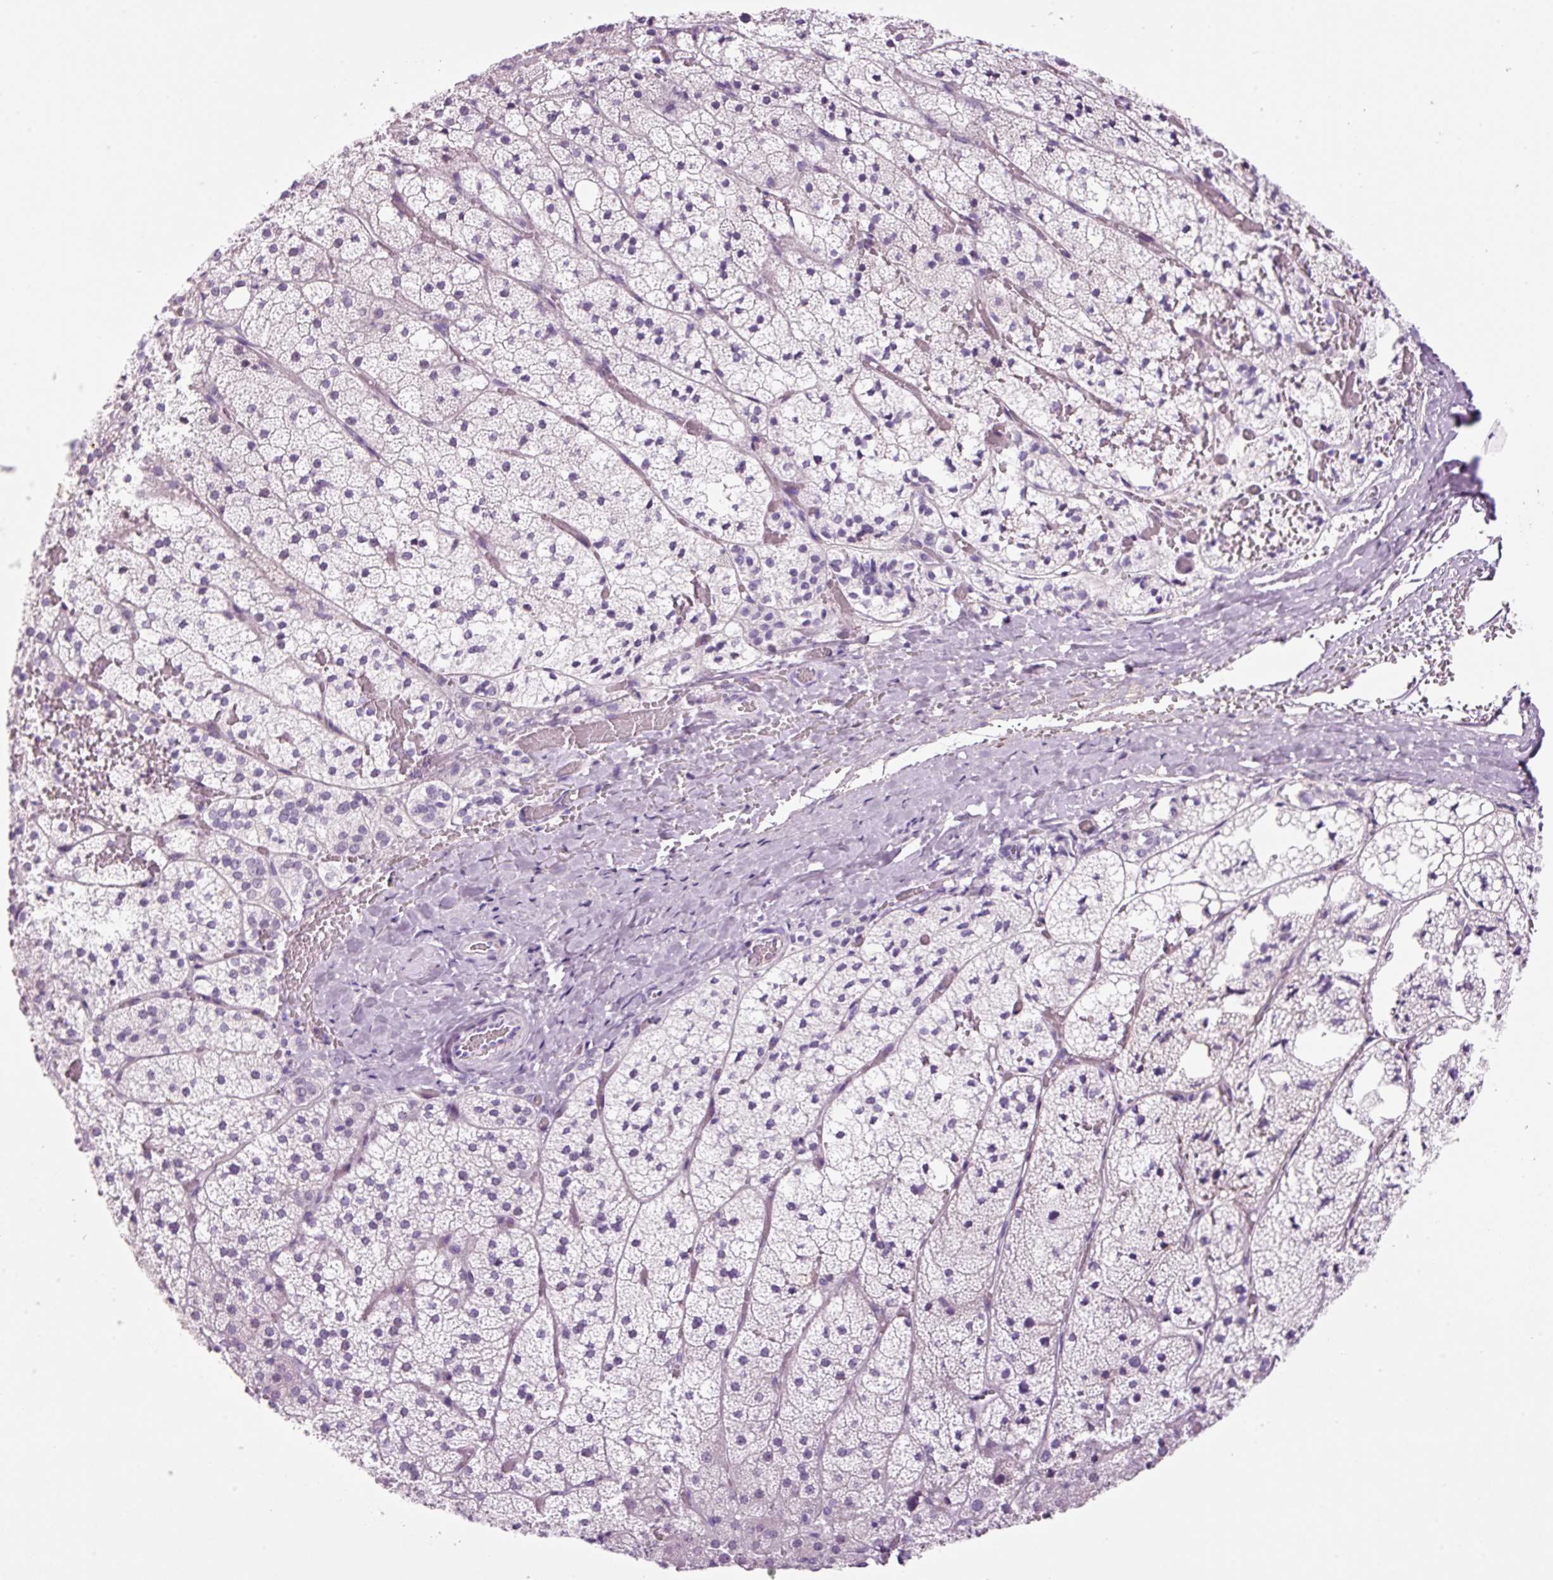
{"staining": {"intensity": "negative", "quantity": "none", "location": "none"}, "tissue": "adrenal gland", "cell_type": "Glandular cells", "image_type": "normal", "snomed": [{"axis": "morphology", "description": "Normal tissue, NOS"}, {"axis": "topography", "description": "Adrenal gland"}], "caption": "The immunohistochemistry histopathology image has no significant staining in glandular cells of adrenal gland.", "gene": "KLF1", "patient": {"sex": "male", "age": 53}}